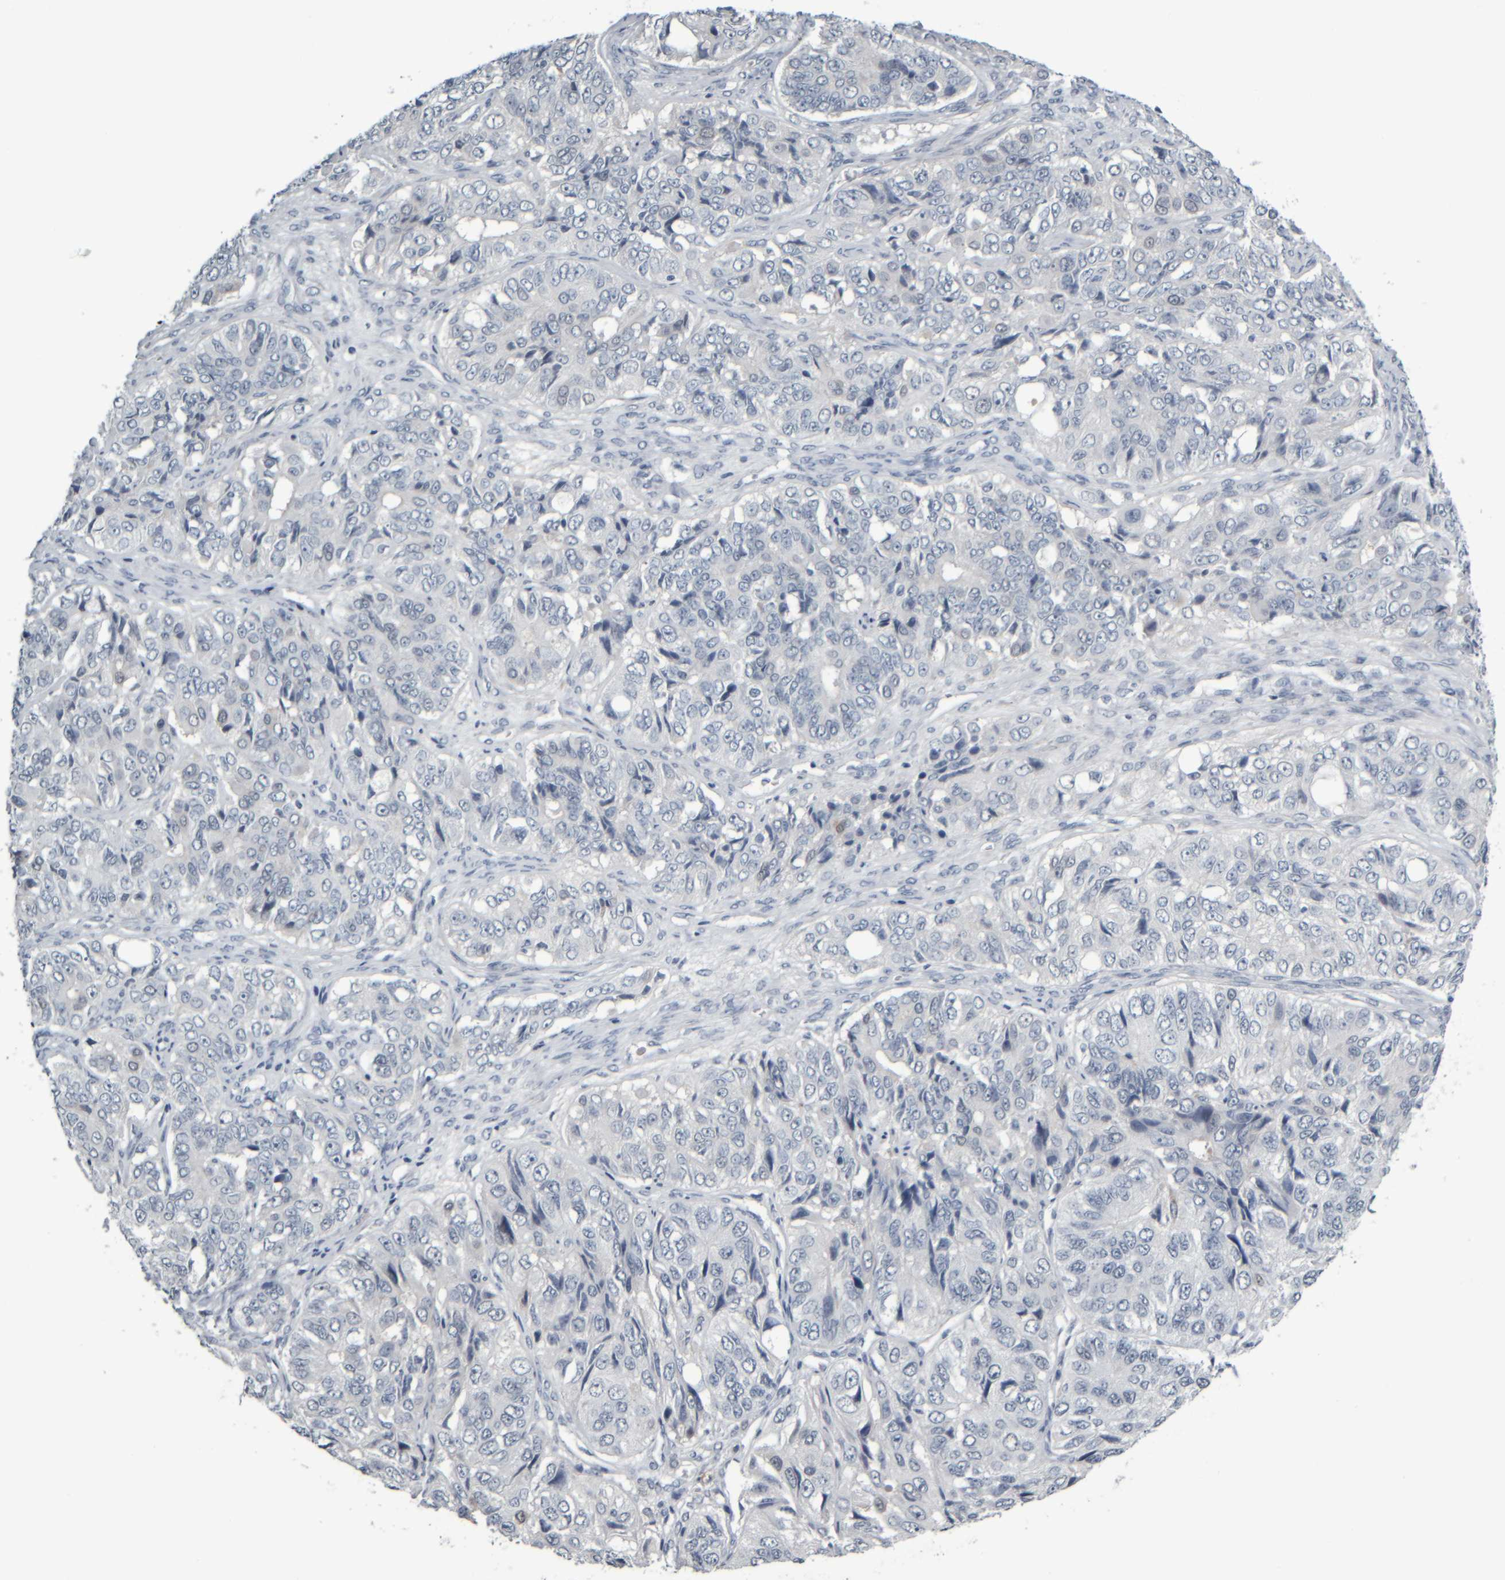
{"staining": {"intensity": "negative", "quantity": "none", "location": "none"}, "tissue": "ovarian cancer", "cell_type": "Tumor cells", "image_type": "cancer", "snomed": [{"axis": "morphology", "description": "Carcinoma, endometroid"}, {"axis": "topography", "description": "Ovary"}], "caption": "A photomicrograph of human ovarian endometroid carcinoma is negative for staining in tumor cells.", "gene": "COL14A1", "patient": {"sex": "female", "age": 51}}